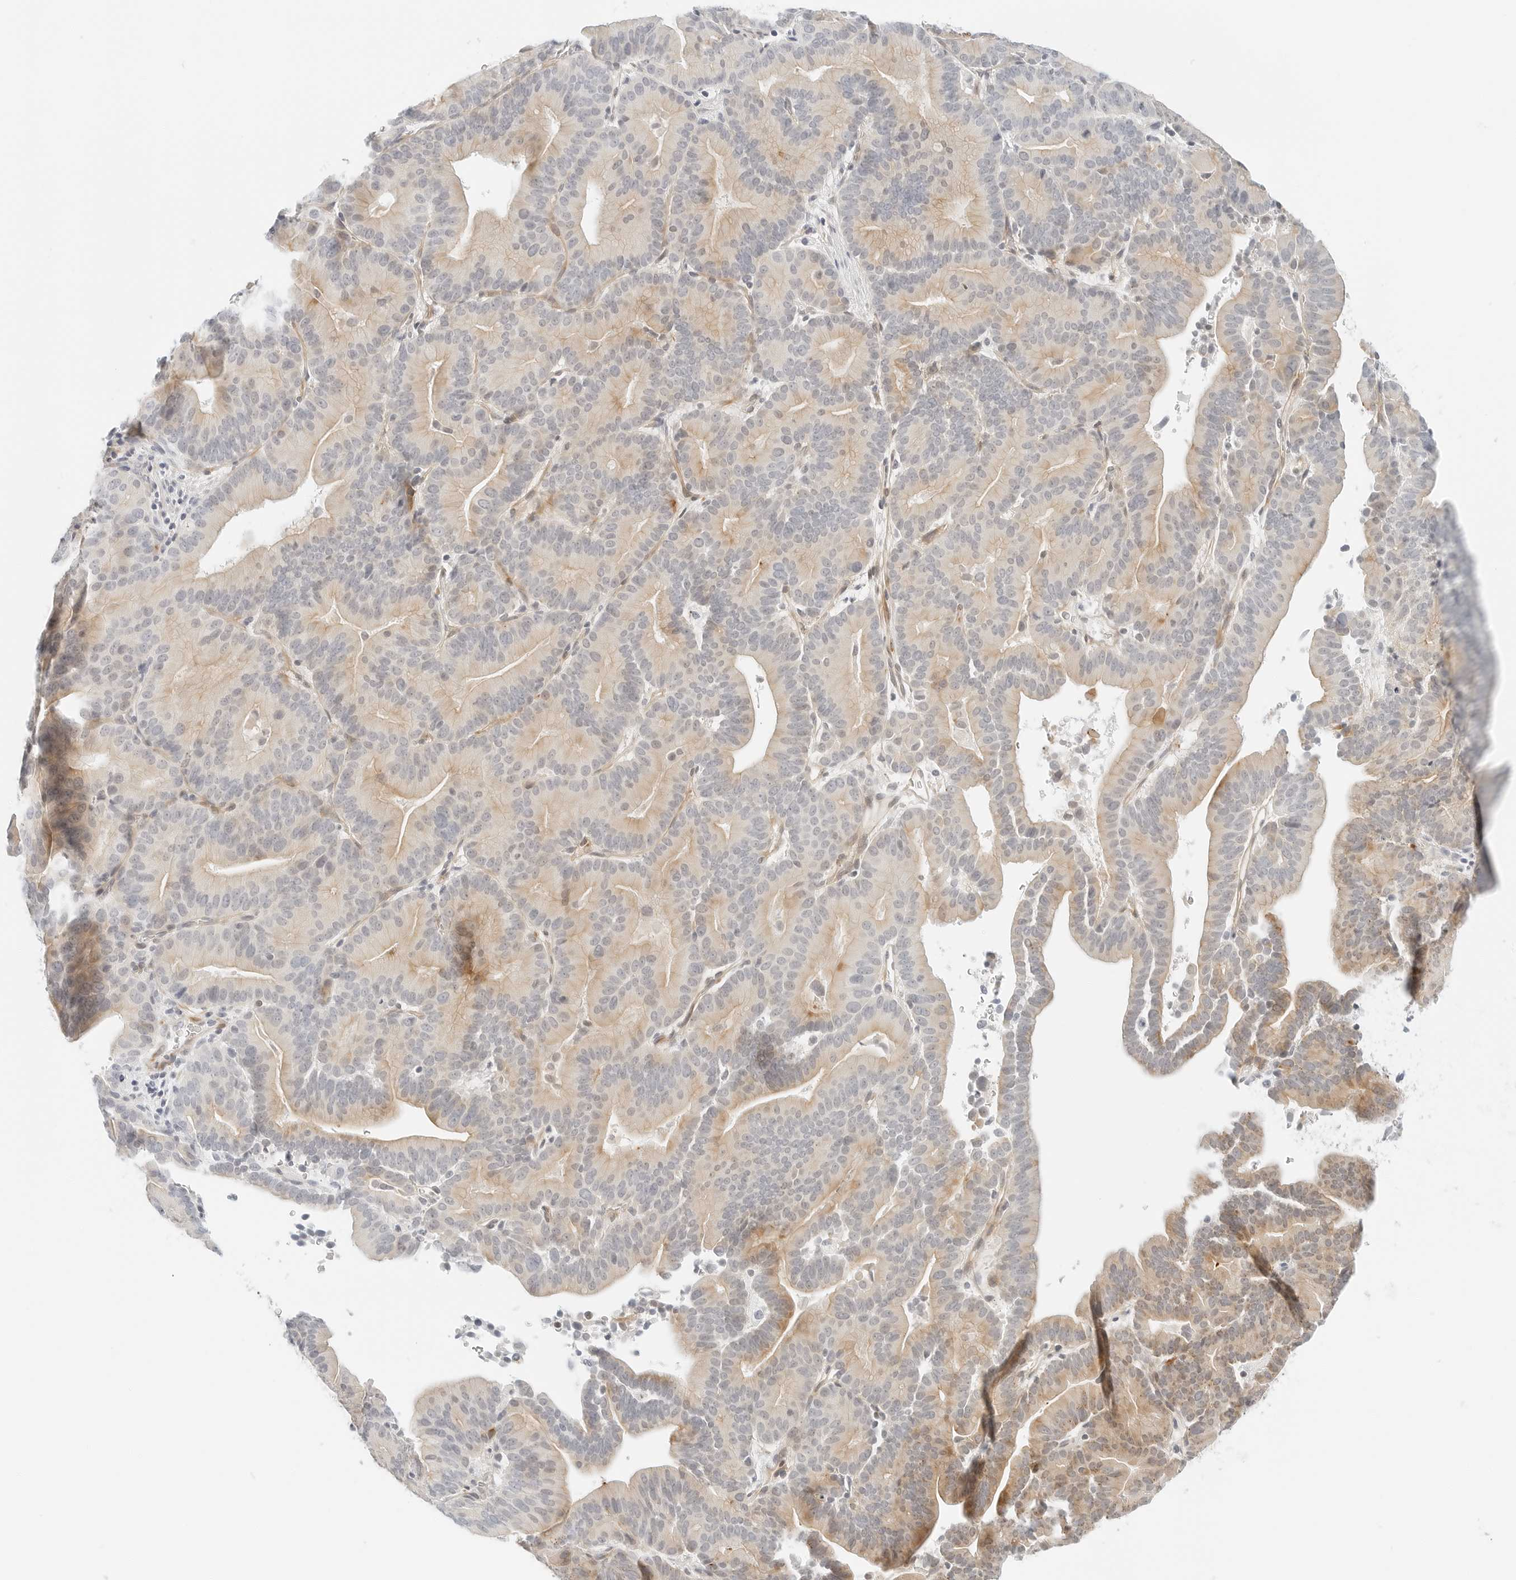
{"staining": {"intensity": "weak", "quantity": ">75%", "location": "cytoplasmic/membranous"}, "tissue": "liver cancer", "cell_type": "Tumor cells", "image_type": "cancer", "snomed": [{"axis": "morphology", "description": "Cholangiocarcinoma"}, {"axis": "topography", "description": "Liver"}], "caption": "Immunohistochemistry image of neoplastic tissue: human liver cholangiocarcinoma stained using IHC exhibits low levels of weak protein expression localized specifically in the cytoplasmic/membranous of tumor cells, appearing as a cytoplasmic/membranous brown color.", "gene": "IQCC", "patient": {"sex": "female", "age": 75}}